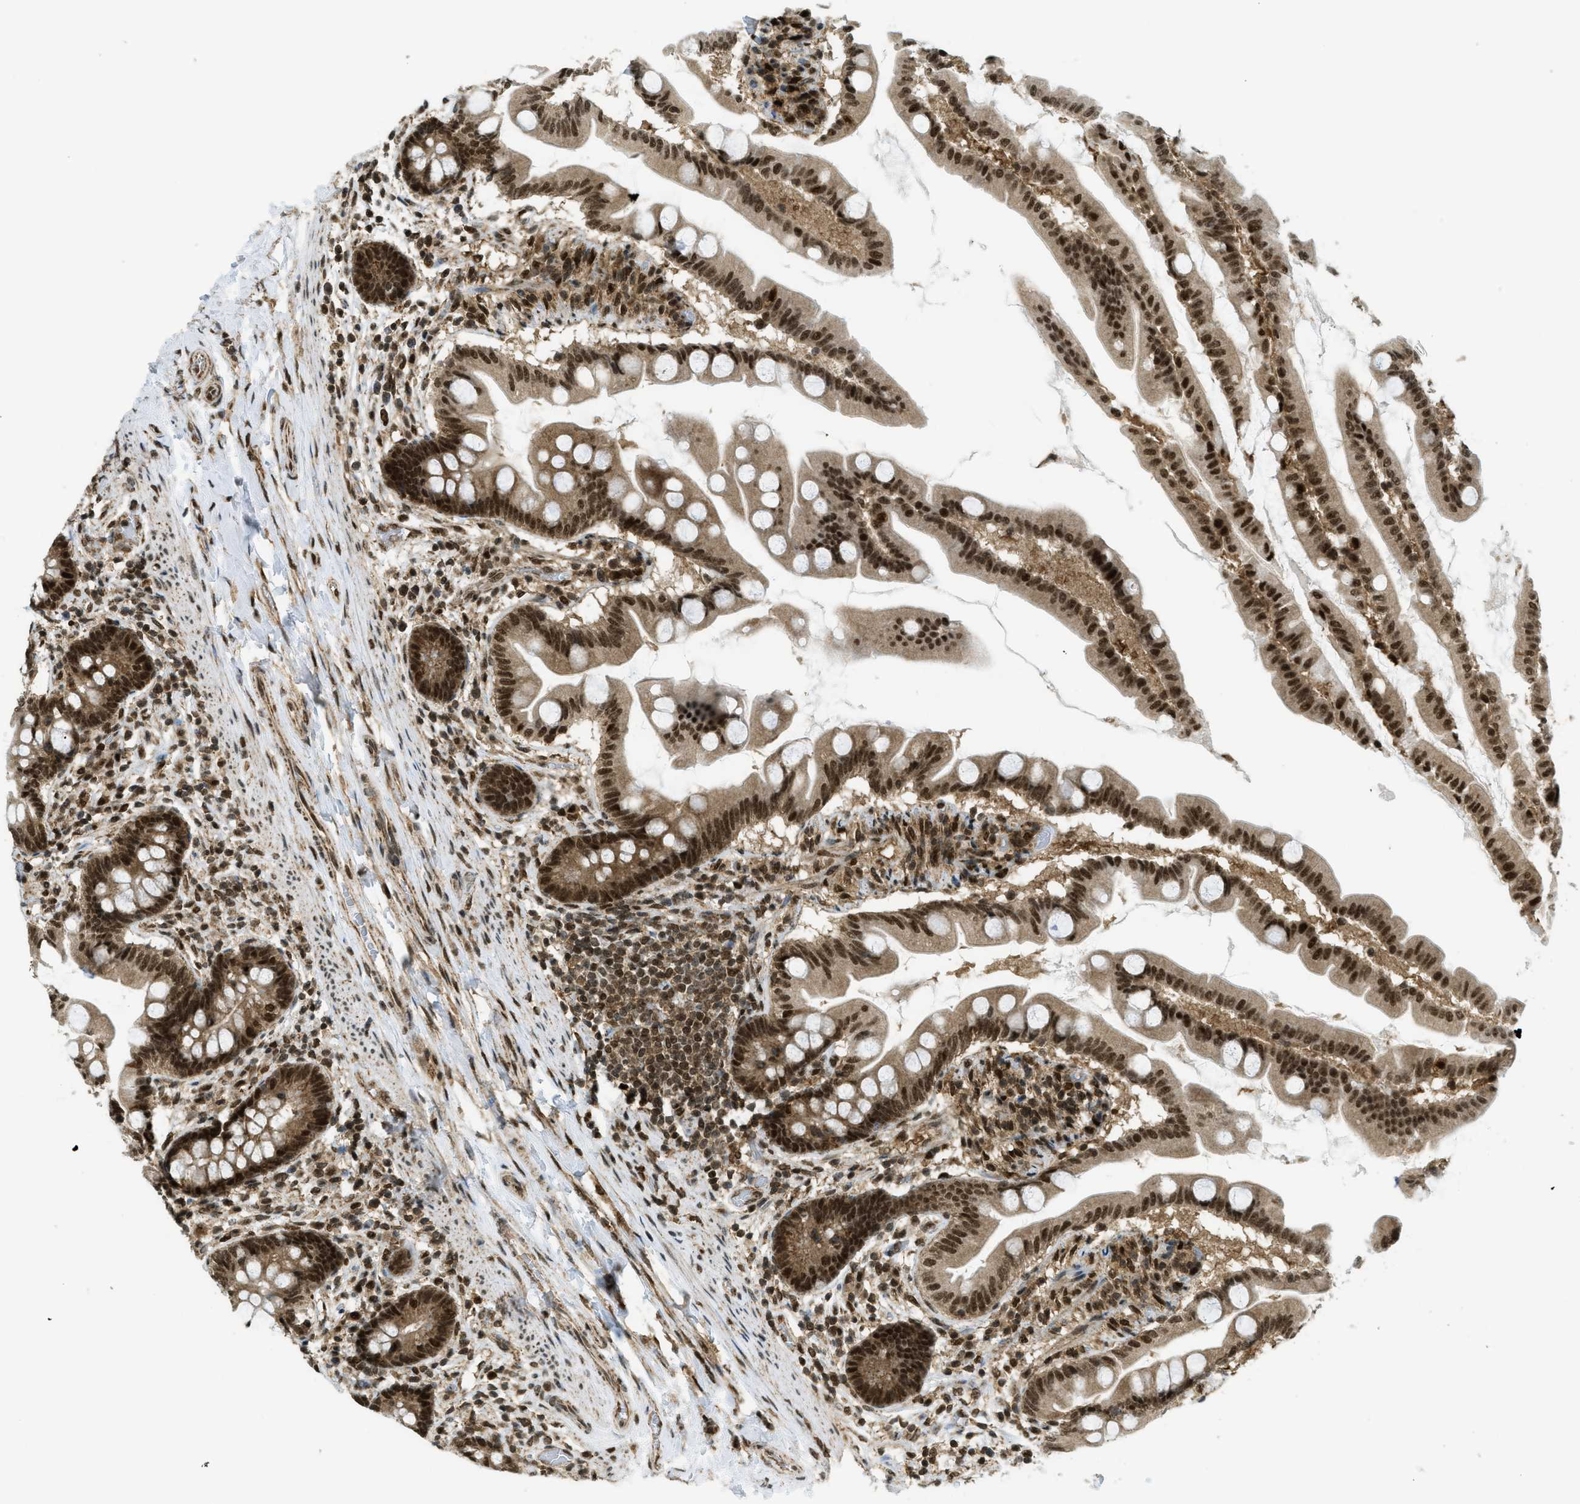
{"staining": {"intensity": "strong", "quantity": ">75%", "location": "nuclear"}, "tissue": "small intestine", "cell_type": "Glandular cells", "image_type": "normal", "snomed": [{"axis": "morphology", "description": "Normal tissue, NOS"}, {"axis": "topography", "description": "Small intestine"}], "caption": "Immunohistochemistry (IHC) staining of normal small intestine, which exhibits high levels of strong nuclear staining in about >75% of glandular cells indicating strong nuclear protein expression. The staining was performed using DAB (brown) for protein detection and nuclei were counterstained in hematoxylin (blue).", "gene": "TNPO1", "patient": {"sex": "female", "age": 56}}